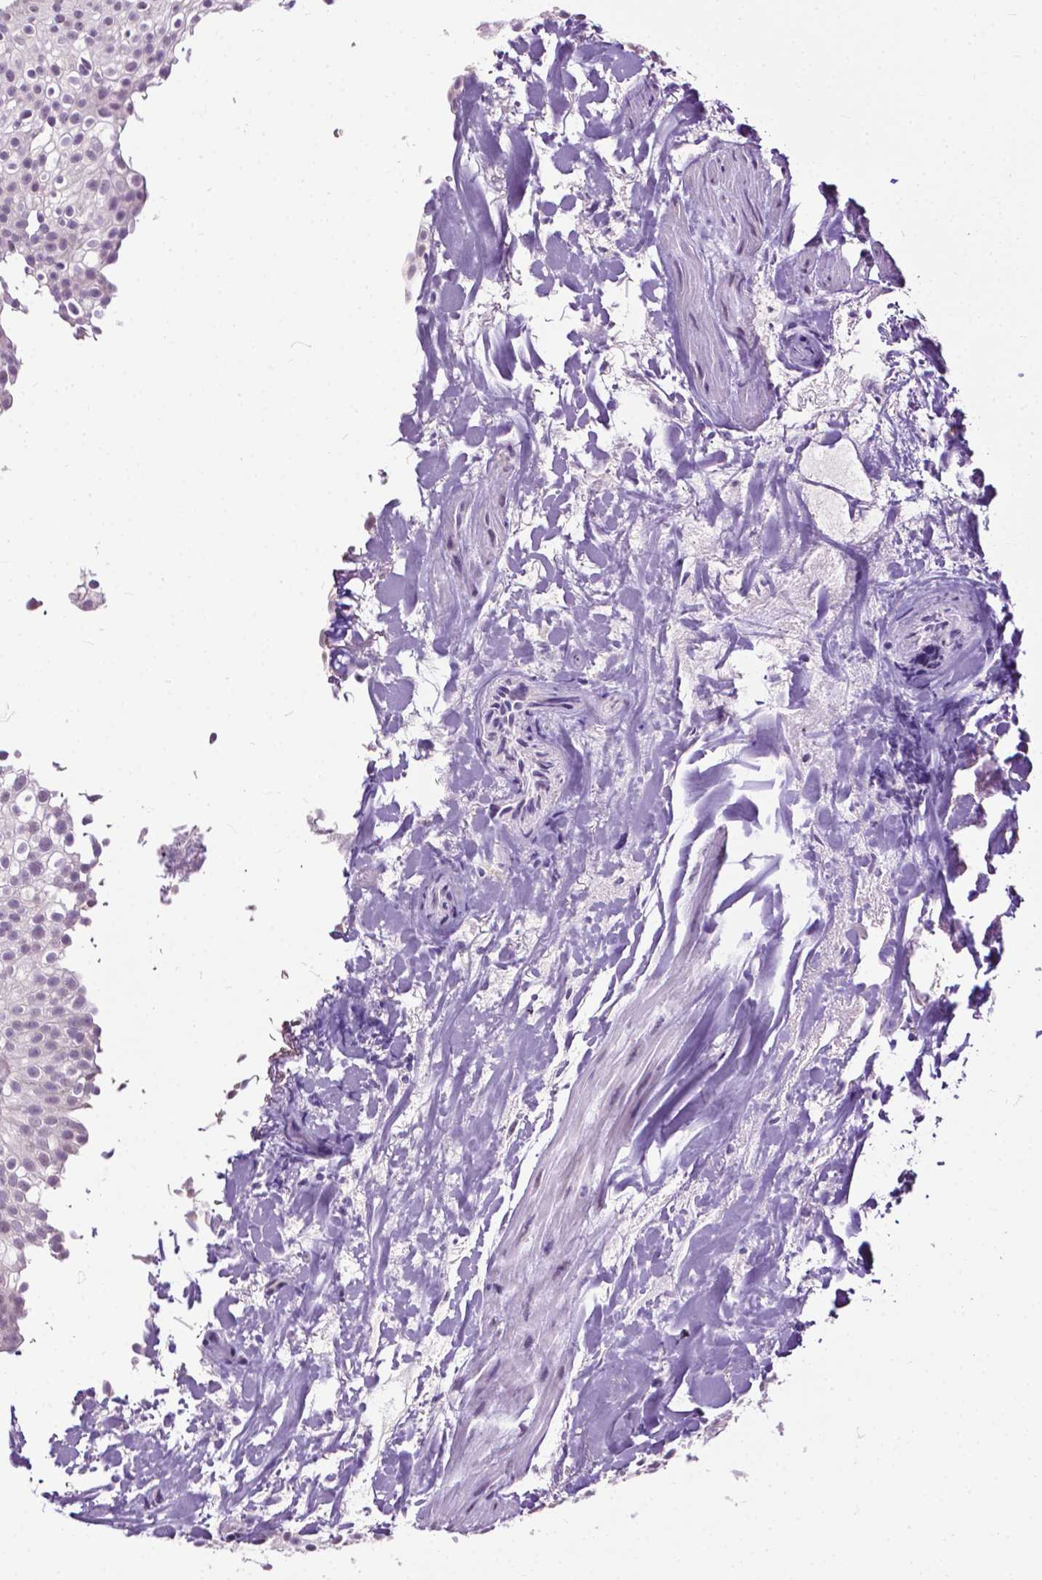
{"staining": {"intensity": "negative", "quantity": "none", "location": "none"}, "tissue": "urothelial cancer", "cell_type": "Tumor cells", "image_type": "cancer", "snomed": [{"axis": "morphology", "description": "Urothelial carcinoma, Low grade"}, {"axis": "topography", "description": "Urinary bladder"}], "caption": "Protein analysis of urothelial carcinoma (low-grade) reveals no significant positivity in tumor cells.", "gene": "TTC9B", "patient": {"sex": "male", "age": 70}}